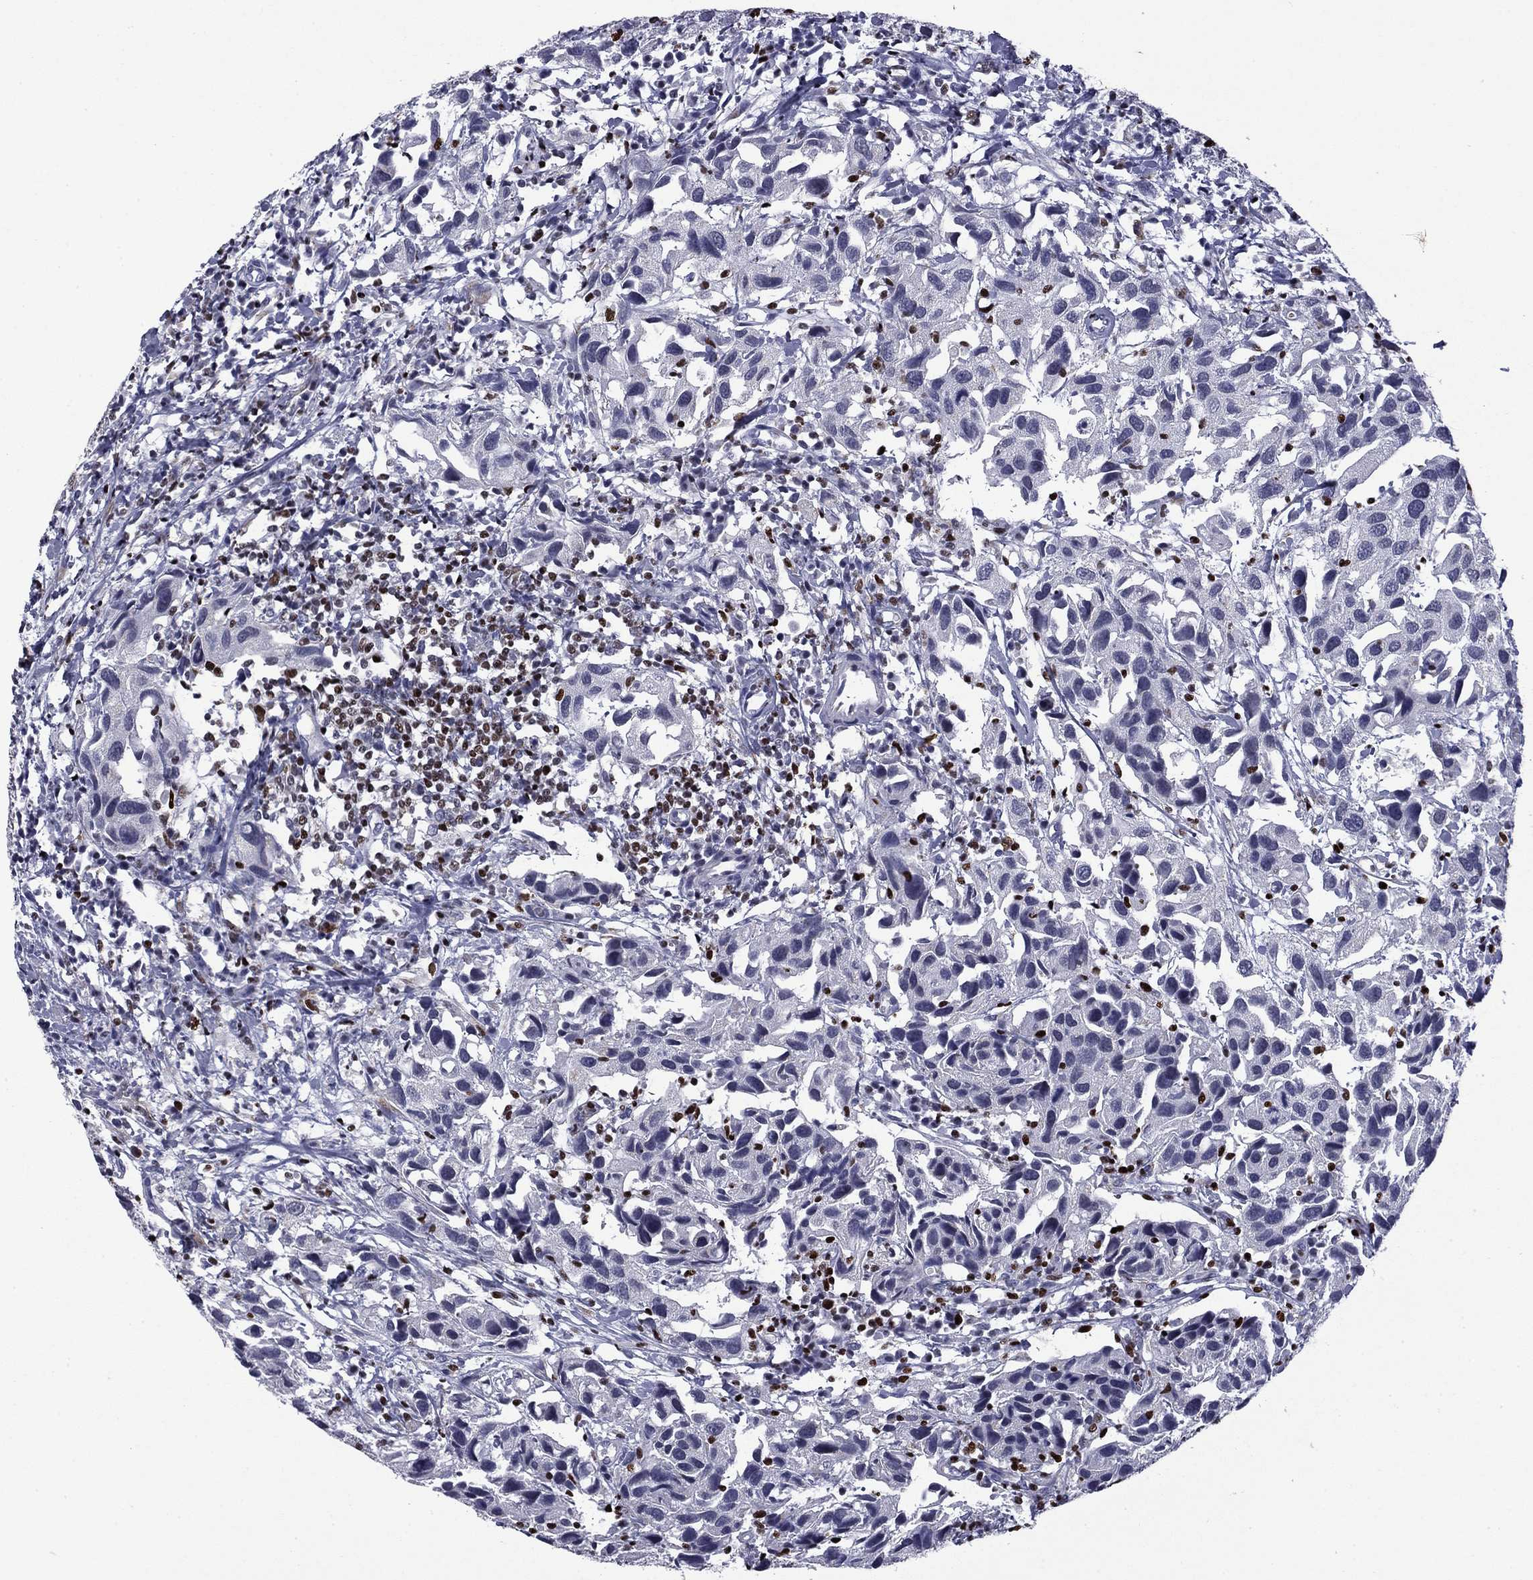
{"staining": {"intensity": "negative", "quantity": "none", "location": "none"}, "tissue": "urothelial cancer", "cell_type": "Tumor cells", "image_type": "cancer", "snomed": [{"axis": "morphology", "description": "Urothelial carcinoma, High grade"}, {"axis": "topography", "description": "Urinary bladder"}], "caption": "Tumor cells show no significant protein positivity in urothelial cancer. Brightfield microscopy of IHC stained with DAB (3,3'-diaminobenzidine) (brown) and hematoxylin (blue), captured at high magnification.", "gene": "IKZF3", "patient": {"sex": "male", "age": 79}}